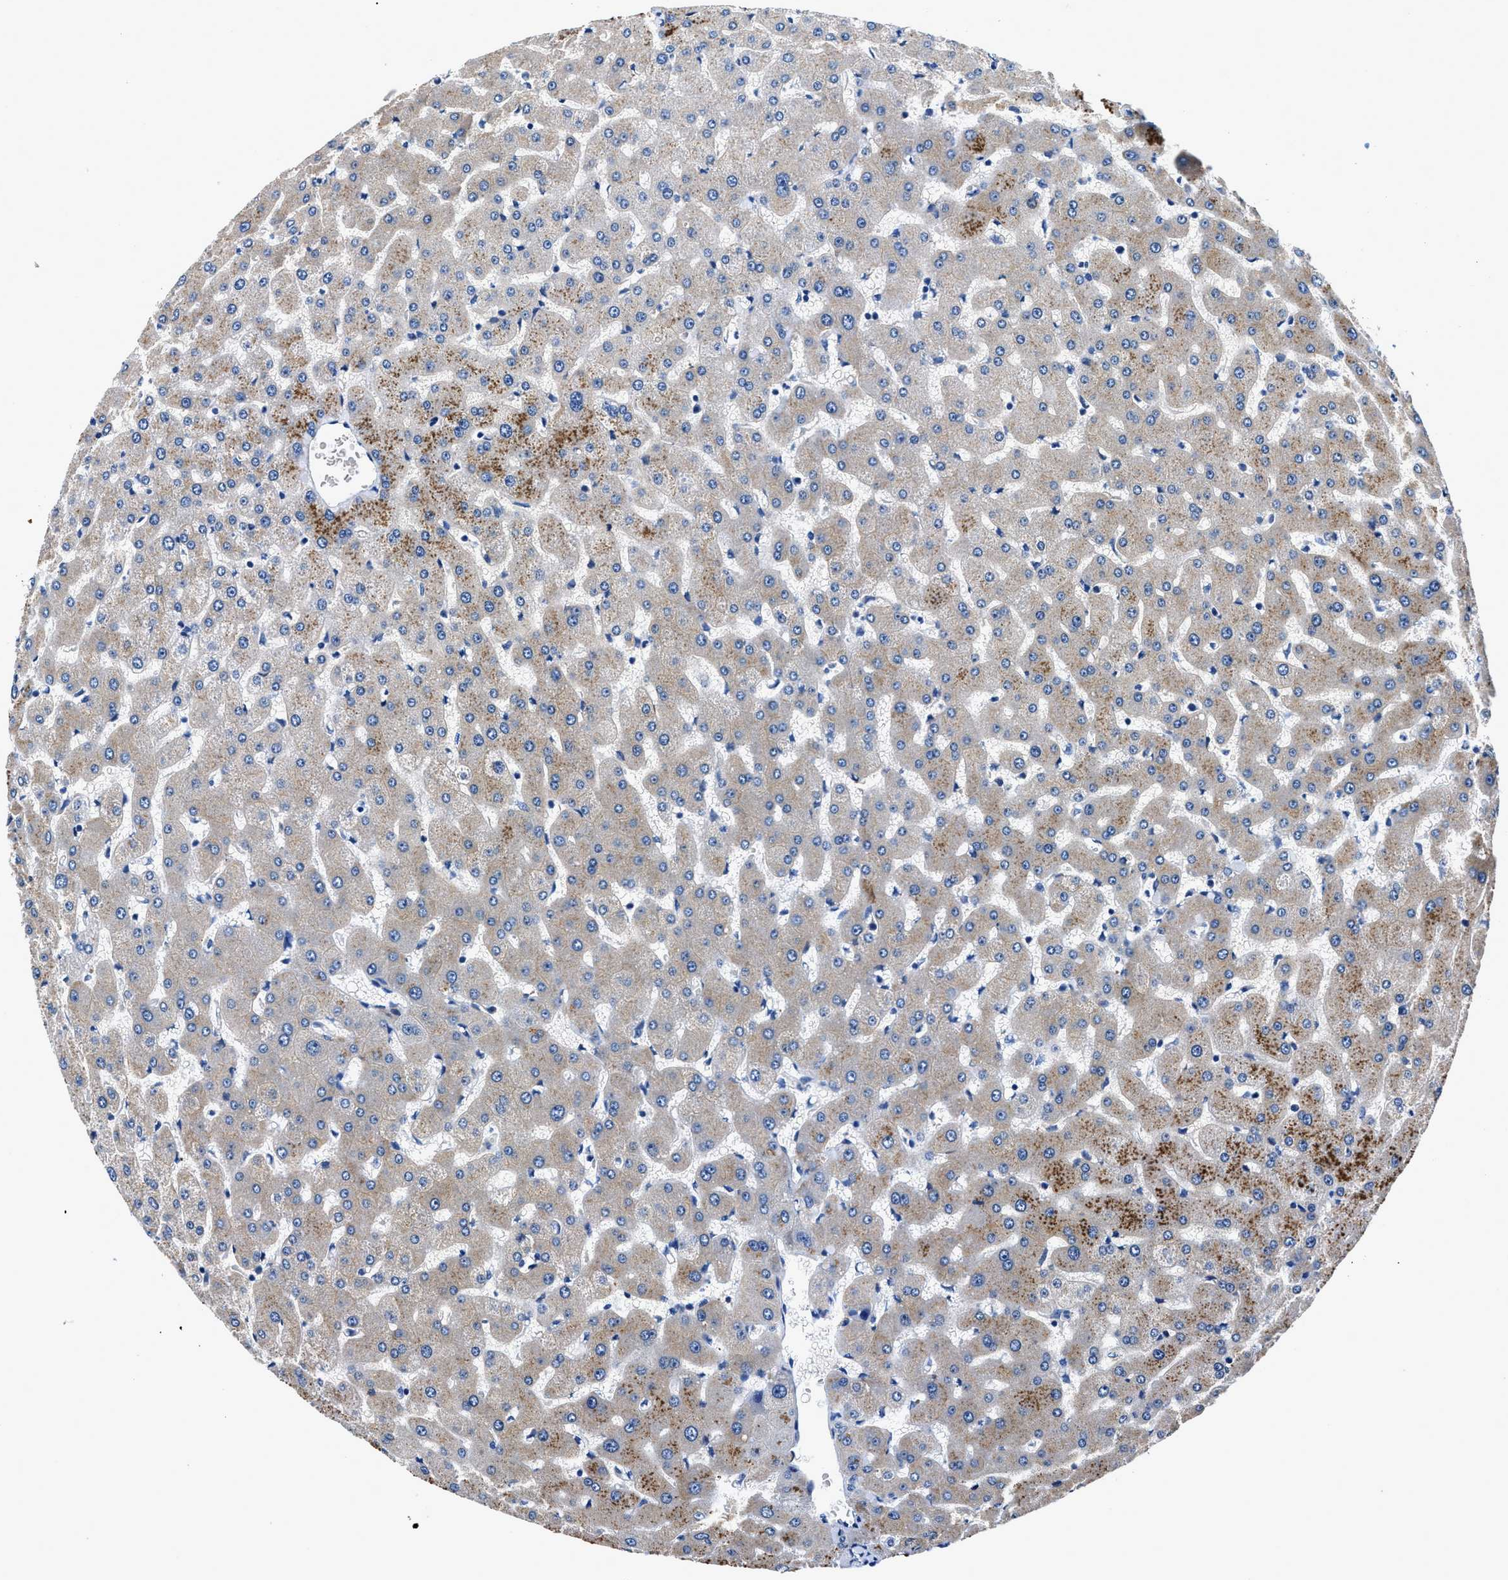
{"staining": {"intensity": "negative", "quantity": "none", "location": "none"}, "tissue": "liver", "cell_type": "Cholangiocytes", "image_type": "normal", "snomed": [{"axis": "morphology", "description": "Normal tissue, NOS"}, {"axis": "topography", "description": "Liver"}], "caption": "Immunohistochemistry (IHC) histopathology image of unremarkable liver stained for a protein (brown), which exhibits no staining in cholangiocytes. The staining is performed using DAB brown chromogen with nuclei counter-stained in using hematoxylin.", "gene": "ZFAND3", "patient": {"sex": "female", "age": 63}}